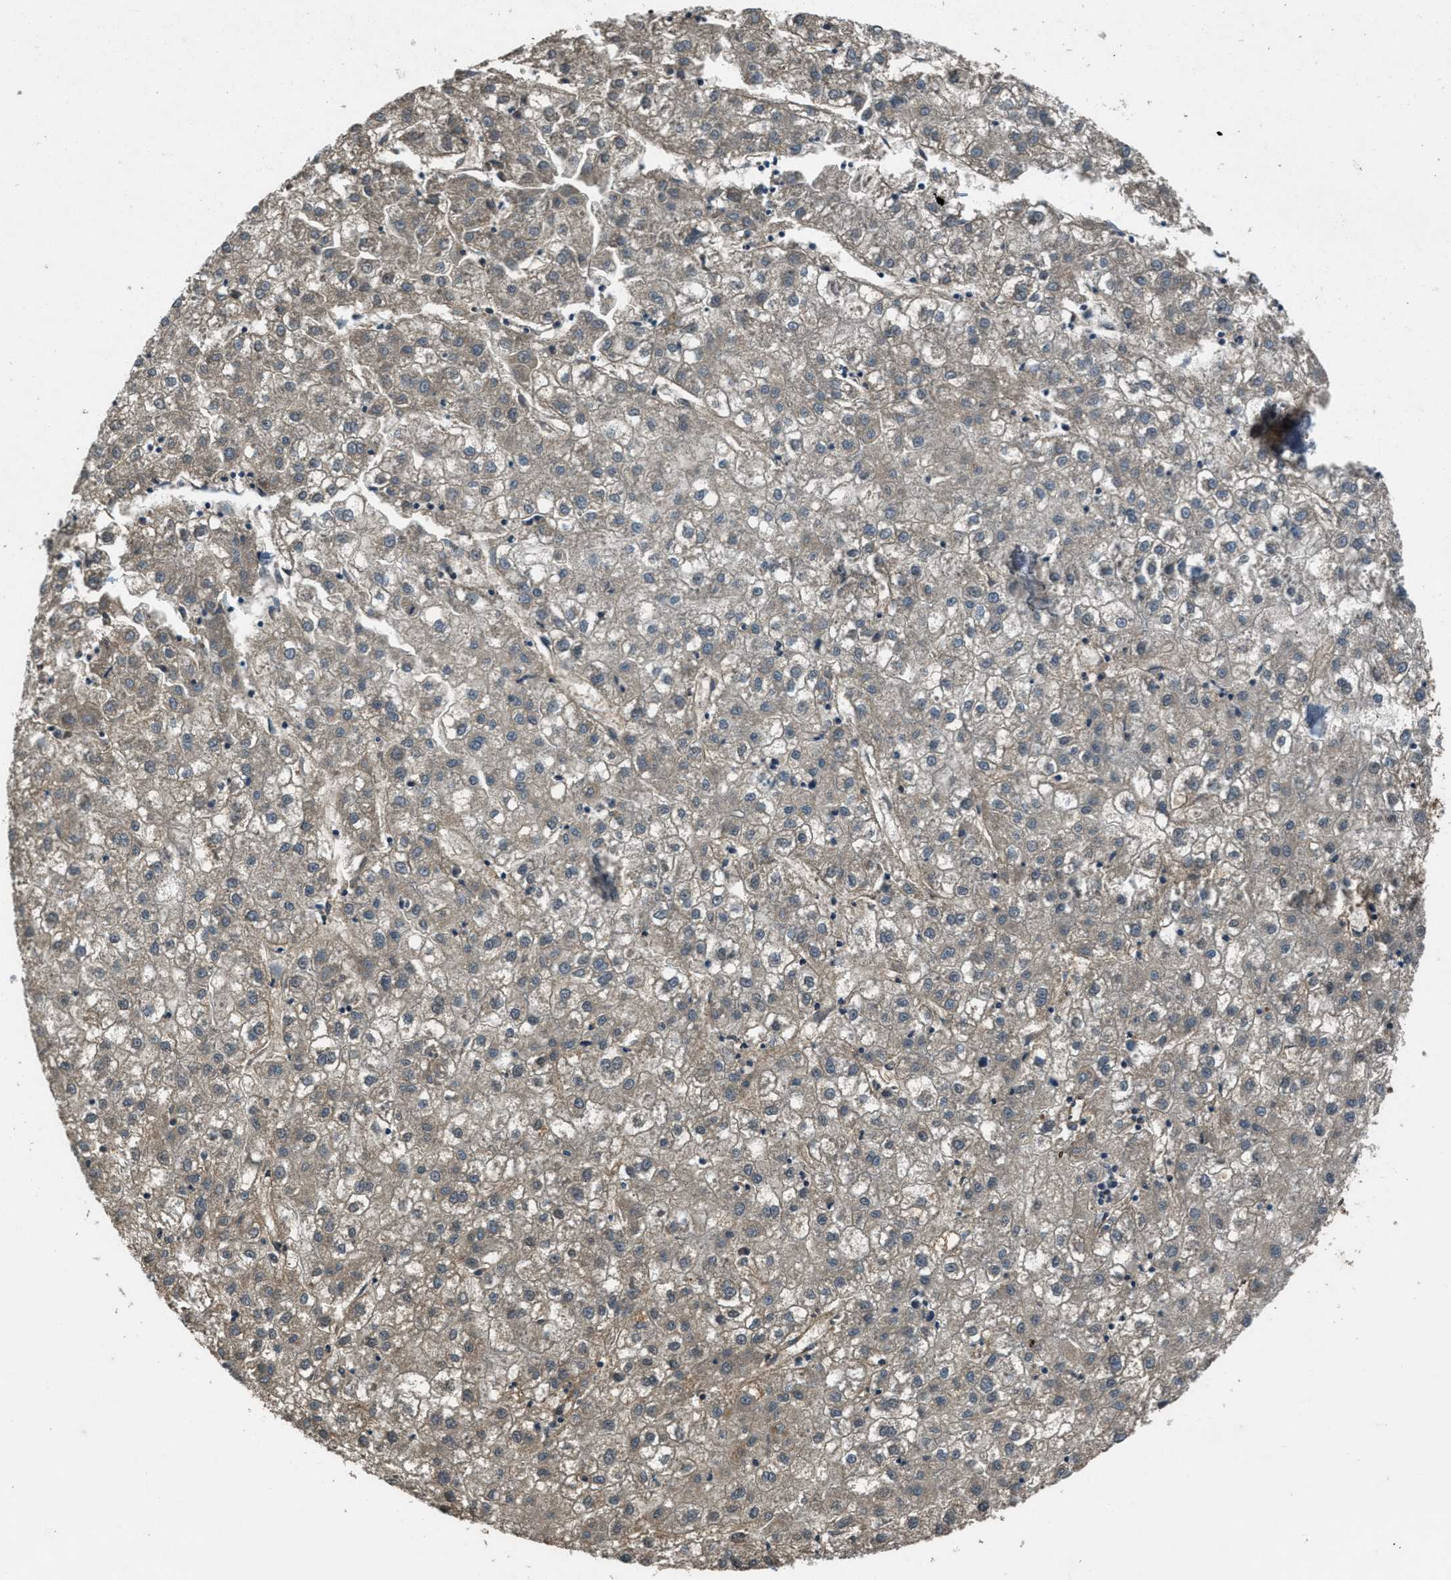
{"staining": {"intensity": "weak", "quantity": "<25%", "location": "cytoplasmic/membranous"}, "tissue": "liver cancer", "cell_type": "Tumor cells", "image_type": "cancer", "snomed": [{"axis": "morphology", "description": "Carcinoma, Hepatocellular, NOS"}, {"axis": "topography", "description": "Liver"}], "caption": "A high-resolution photomicrograph shows immunohistochemistry (IHC) staining of hepatocellular carcinoma (liver), which demonstrates no significant positivity in tumor cells.", "gene": "DUSP6", "patient": {"sex": "male", "age": 72}}